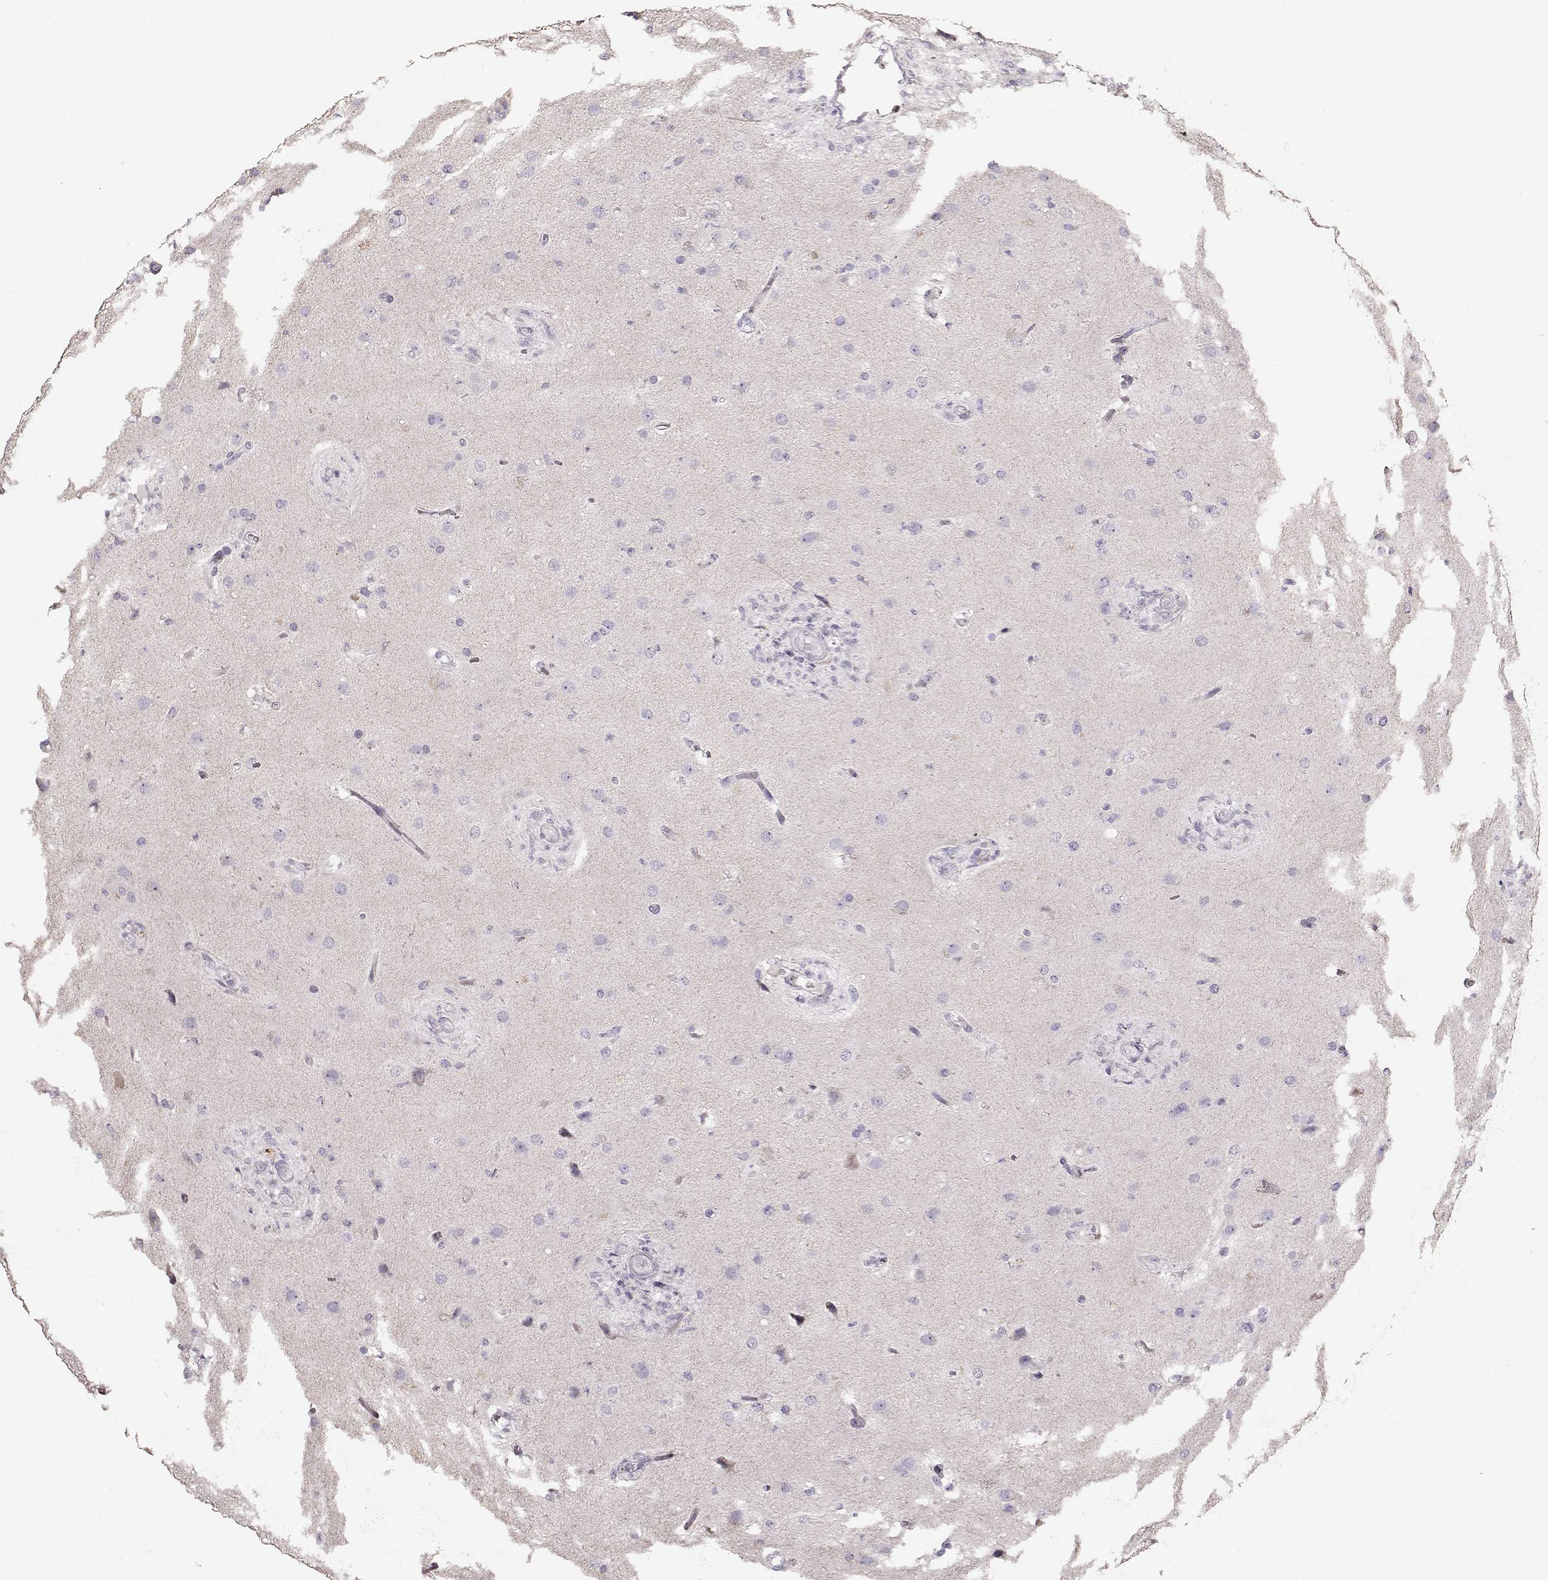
{"staining": {"intensity": "negative", "quantity": "none", "location": "none"}, "tissue": "glioma", "cell_type": "Tumor cells", "image_type": "cancer", "snomed": [{"axis": "morphology", "description": "Glioma, malignant, High grade"}, {"axis": "topography", "description": "Brain"}], "caption": "Histopathology image shows no protein positivity in tumor cells of glioma tissue.", "gene": "POU1F1", "patient": {"sex": "male", "age": 68}}